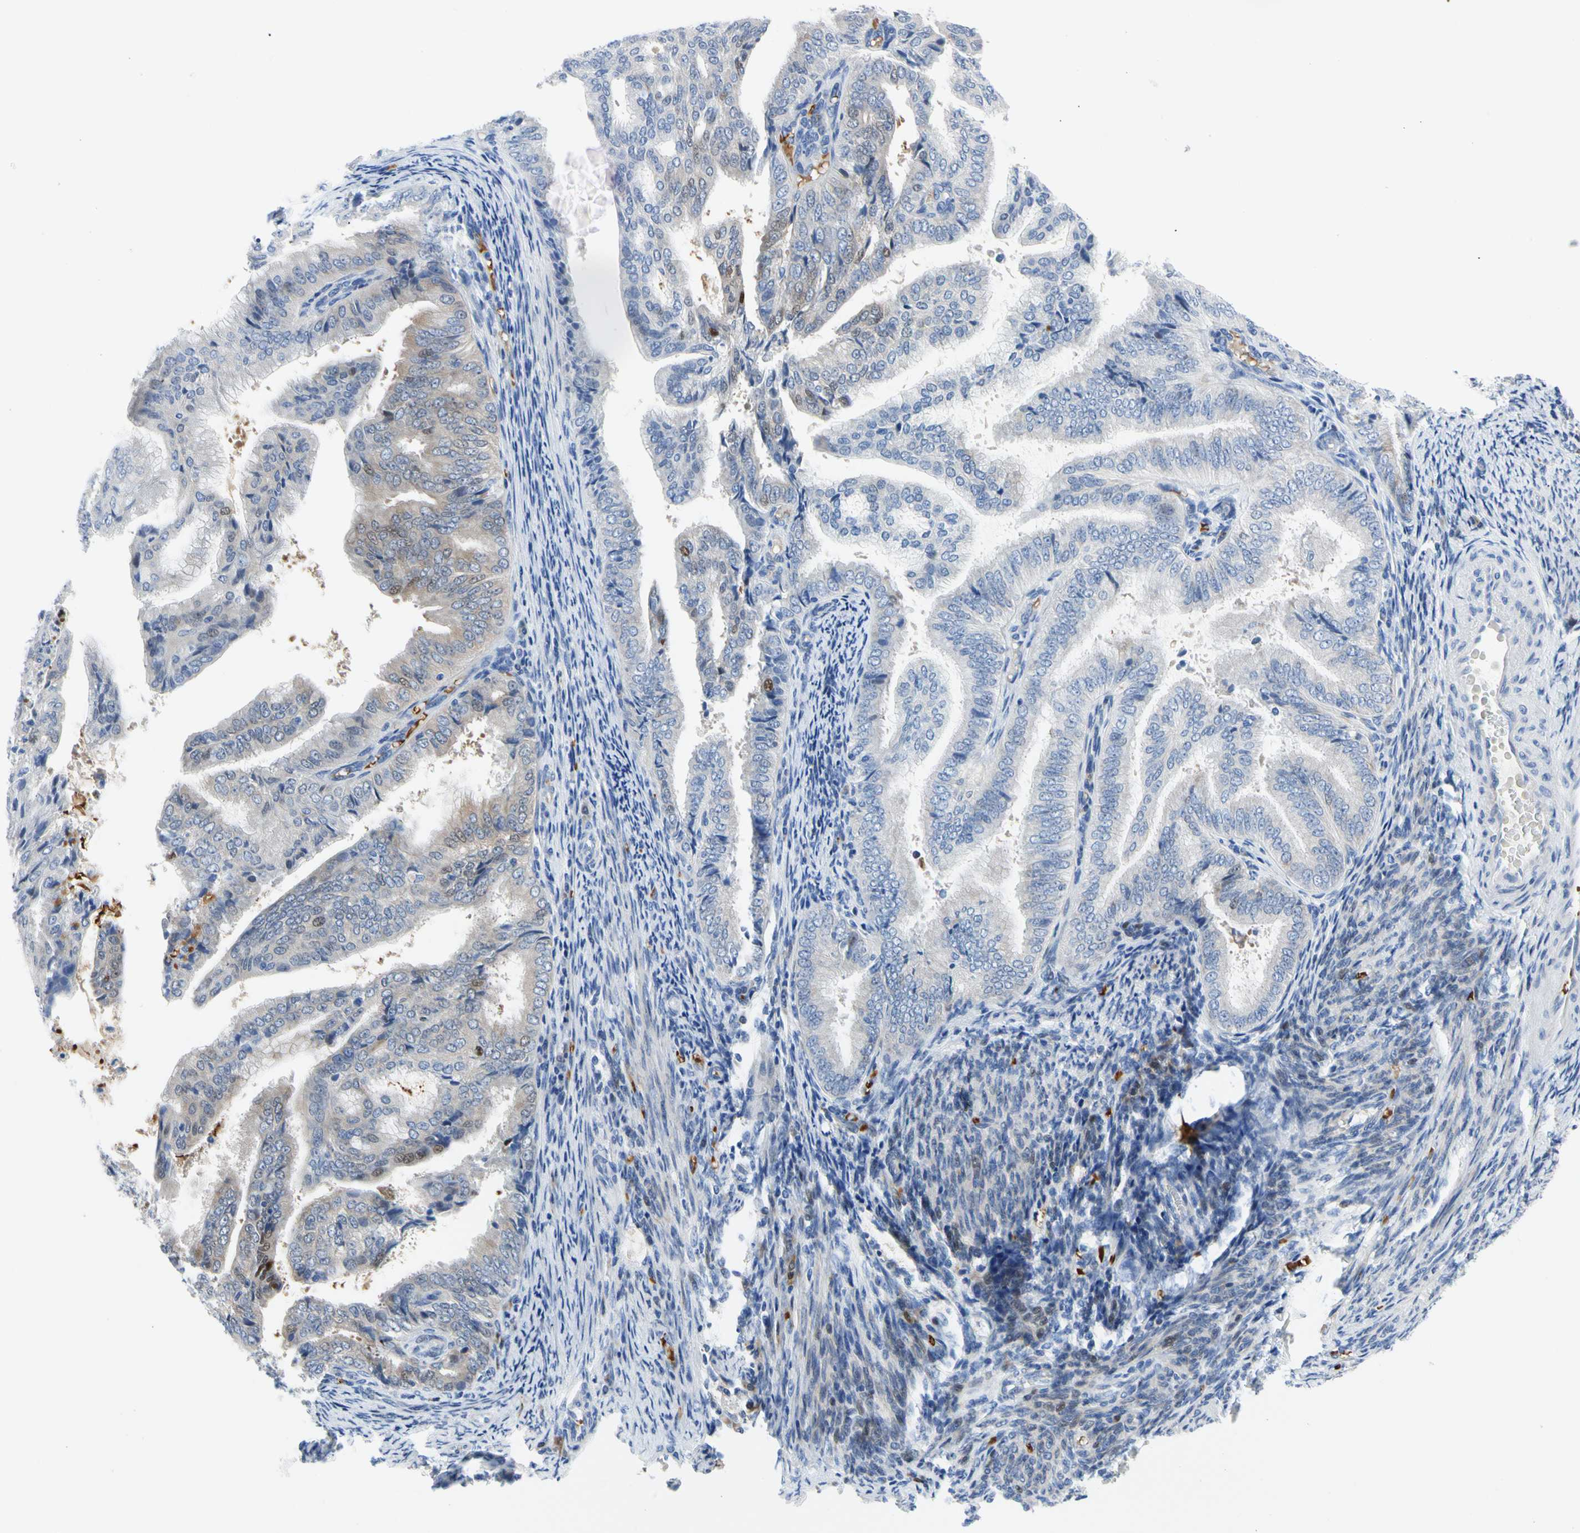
{"staining": {"intensity": "weak", "quantity": "<25%", "location": "cytoplasmic/membranous,nuclear"}, "tissue": "endometrial cancer", "cell_type": "Tumor cells", "image_type": "cancer", "snomed": [{"axis": "morphology", "description": "Adenocarcinoma, NOS"}, {"axis": "topography", "description": "Endometrium"}], "caption": "Tumor cells show no significant staining in endometrial cancer (adenocarcinoma).", "gene": "HMGCR", "patient": {"sex": "female", "age": 58}}